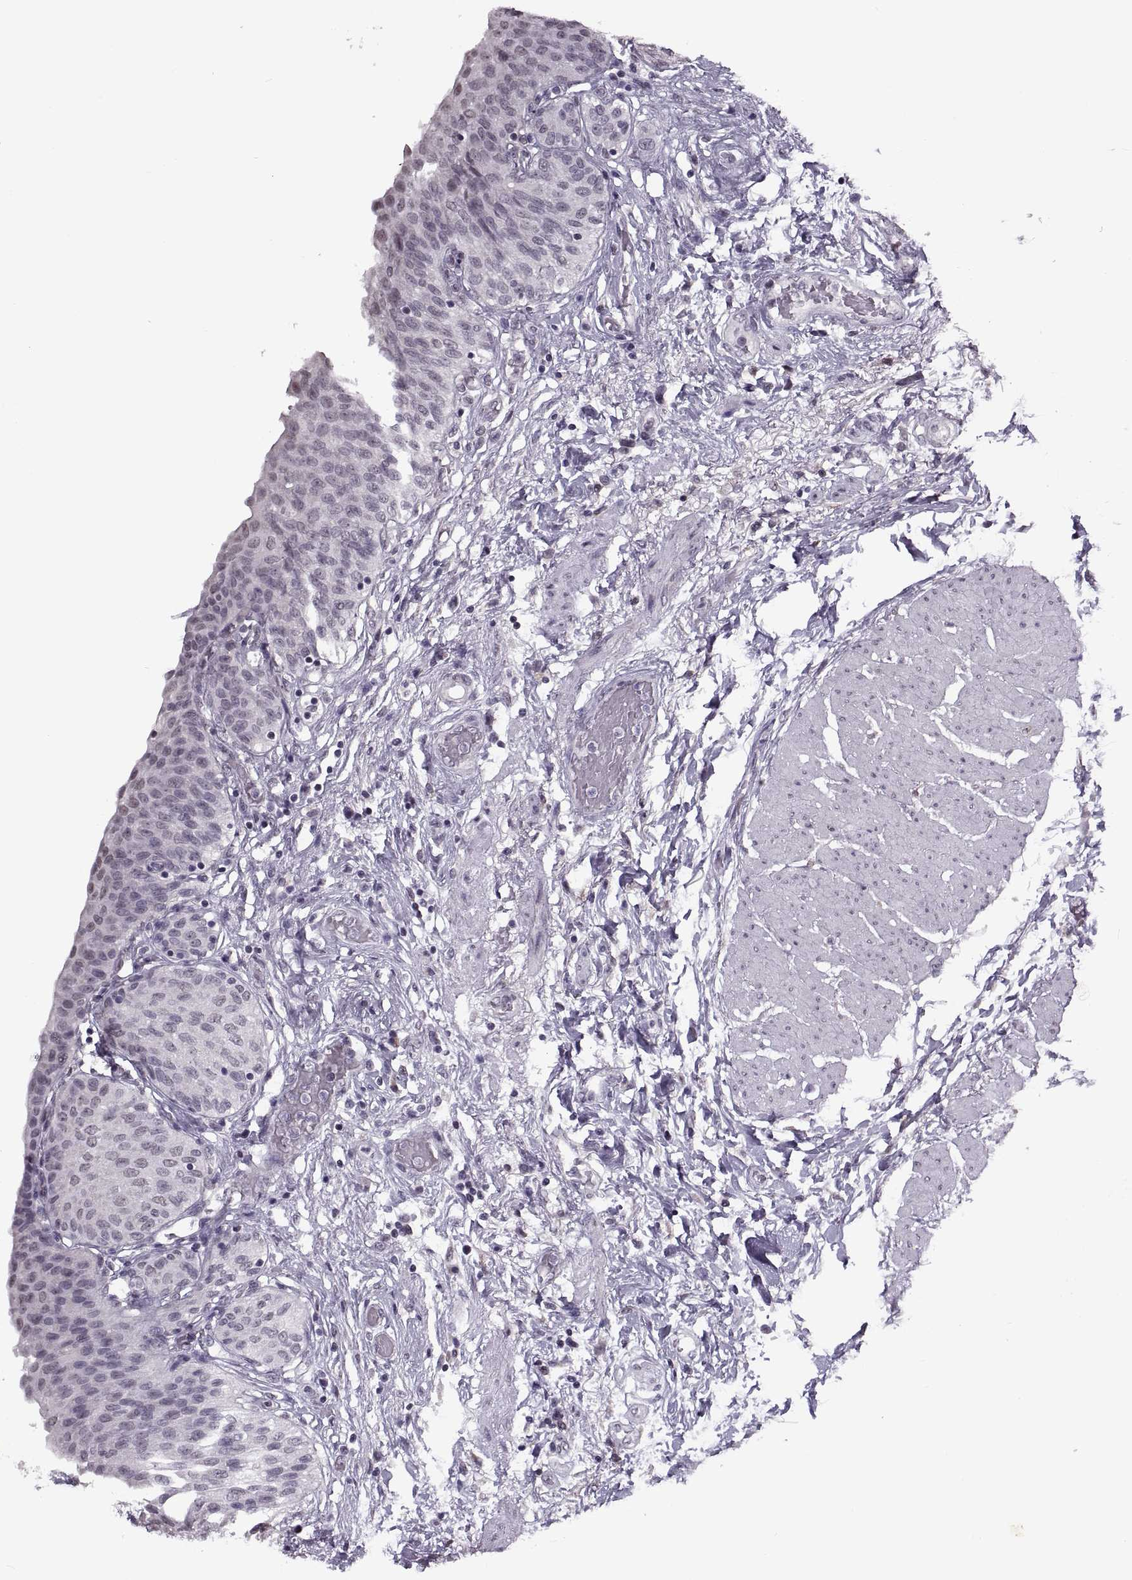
{"staining": {"intensity": "negative", "quantity": "none", "location": "none"}, "tissue": "urinary bladder", "cell_type": "Urothelial cells", "image_type": "normal", "snomed": [{"axis": "morphology", "description": "Normal tissue, NOS"}, {"axis": "morphology", "description": "Metaplasia, NOS"}, {"axis": "topography", "description": "Urinary bladder"}], "caption": "Immunohistochemical staining of normal human urinary bladder displays no significant staining in urothelial cells.", "gene": "PRSS37", "patient": {"sex": "male", "age": 68}}